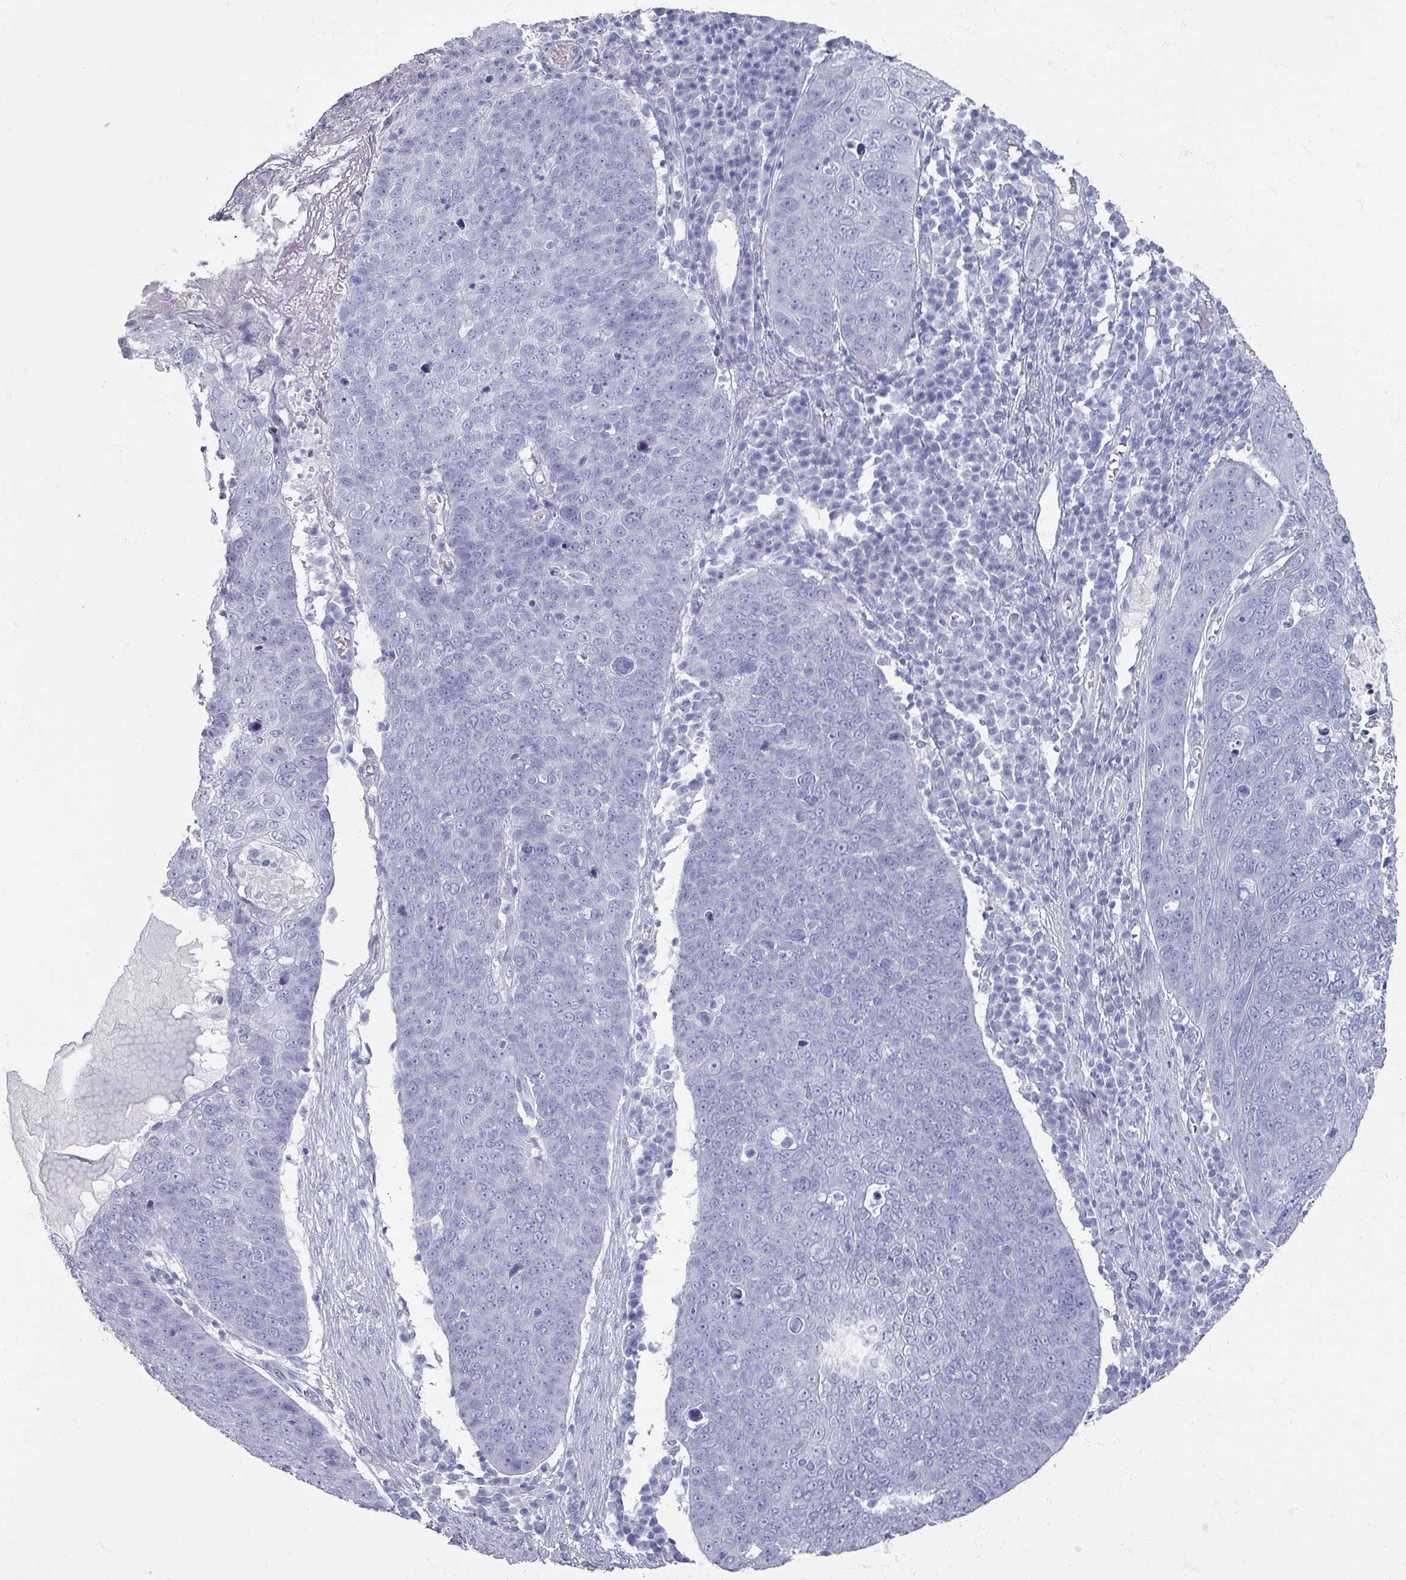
{"staining": {"intensity": "negative", "quantity": "none", "location": "none"}, "tissue": "skin cancer", "cell_type": "Tumor cells", "image_type": "cancer", "snomed": [{"axis": "morphology", "description": "Squamous cell carcinoma, NOS"}, {"axis": "topography", "description": "Skin"}], "caption": "DAB (3,3'-diaminobenzidine) immunohistochemical staining of human skin cancer (squamous cell carcinoma) reveals no significant expression in tumor cells. The staining was performed using DAB to visualize the protein expression in brown, while the nuclei were stained in blue with hematoxylin (Magnification: 20x).", "gene": "OMG", "patient": {"sex": "male", "age": 71}}